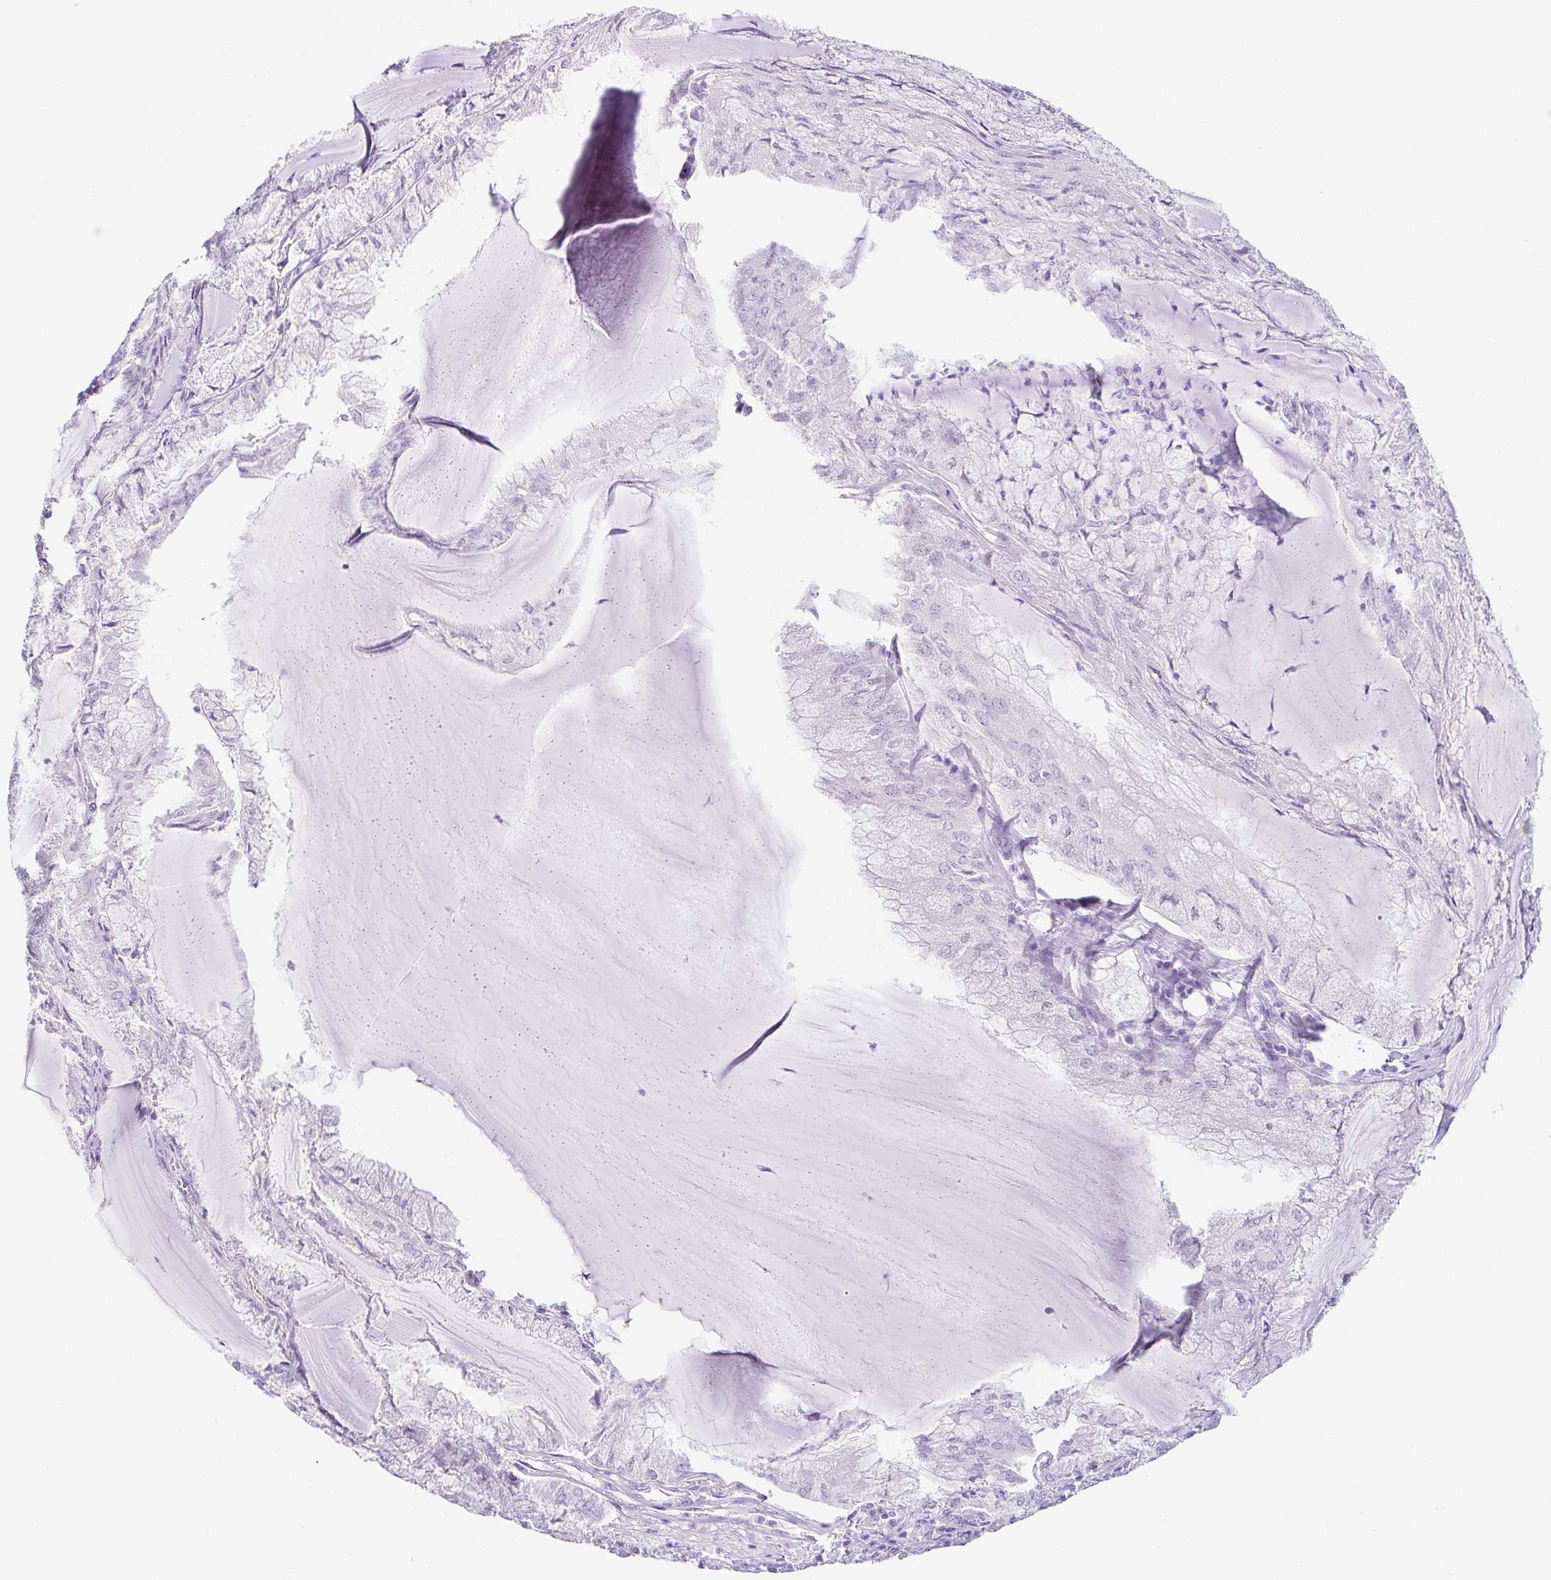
{"staining": {"intensity": "negative", "quantity": "none", "location": "none"}, "tissue": "endometrial cancer", "cell_type": "Tumor cells", "image_type": "cancer", "snomed": [{"axis": "morphology", "description": "Carcinoma, NOS"}, {"axis": "topography", "description": "Endometrium"}], "caption": "Immunohistochemistry (IHC) photomicrograph of neoplastic tissue: endometrial cancer stained with DAB displays no significant protein expression in tumor cells. (DAB (3,3'-diaminobenzidine) immunohistochemistry (IHC) with hematoxylin counter stain).", "gene": "ESX1", "patient": {"sex": "female", "age": 62}}